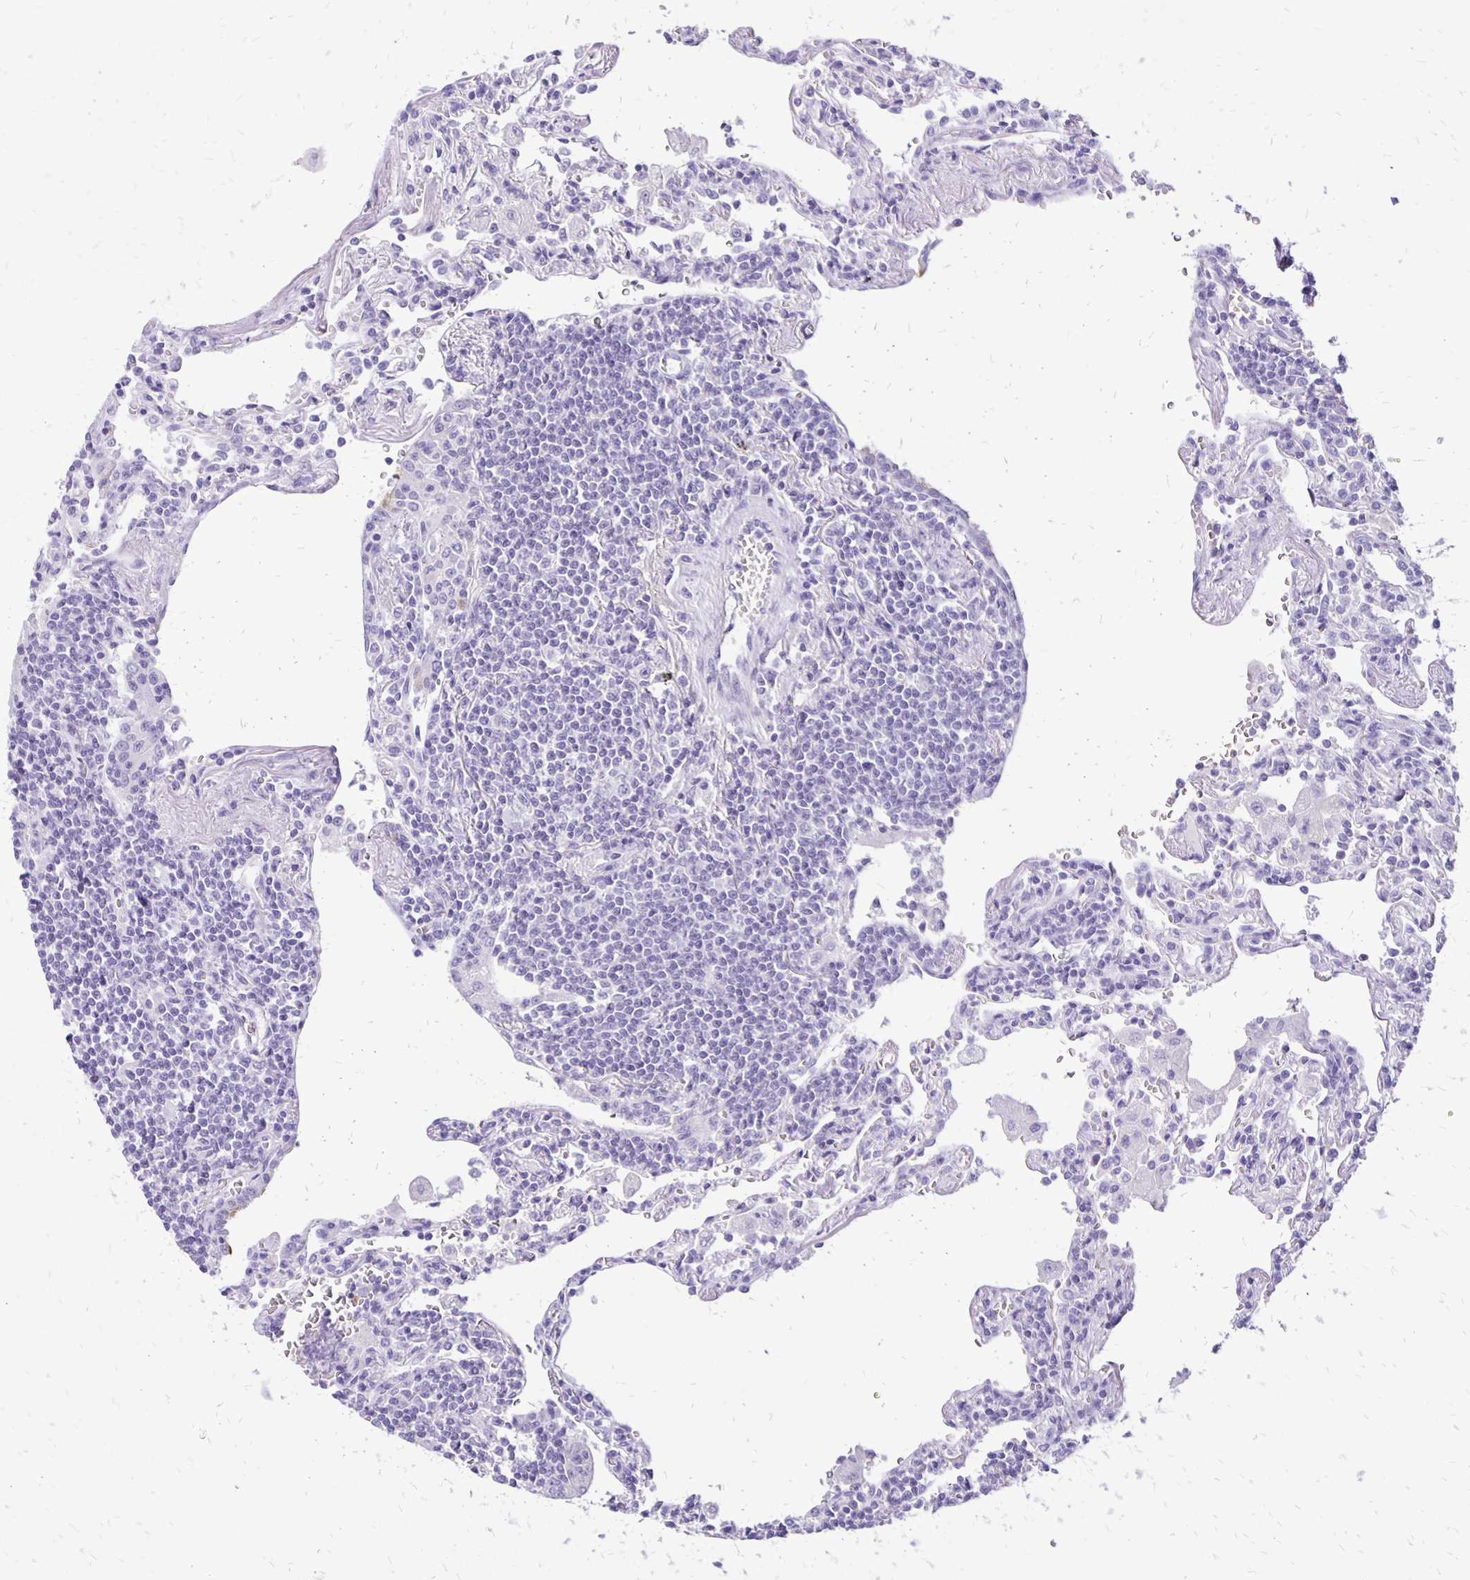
{"staining": {"intensity": "negative", "quantity": "none", "location": "none"}, "tissue": "lymphoma", "cell_type": "Tumor cells", "image_type": "cancer", "snomed": [{"axis": "morphology", "description": "Malignant lymphoma, non-Hodgkin's type, Low grade"}, {"axis": "topography", "description": "Lung"}], "caption": "There is no significant staining in tumor cells of lymphoma.", "gene": "ANKRD45", "patient": {"sex": "female", "age": 71}}